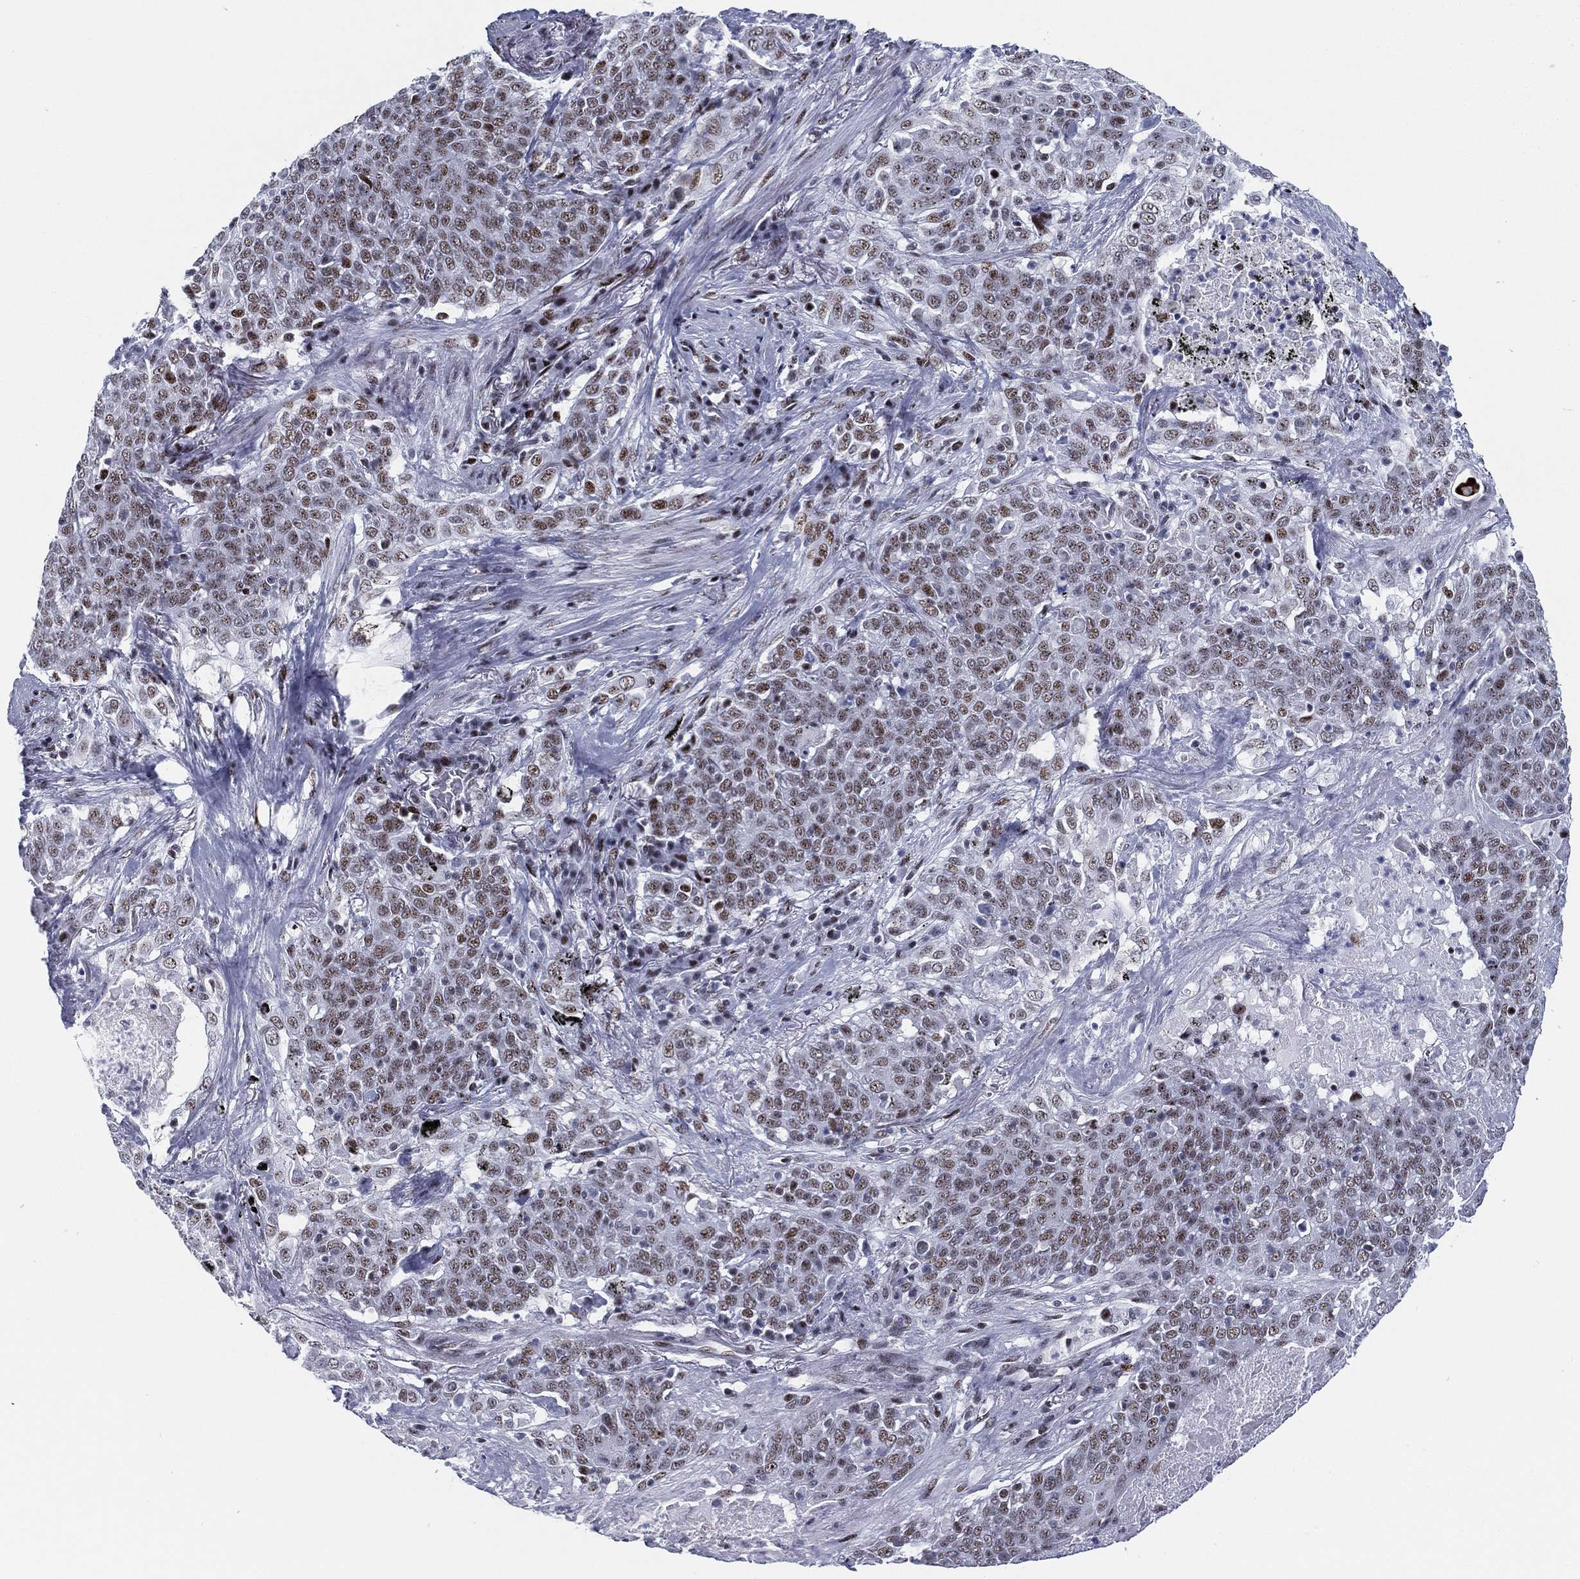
{"staining": {"intensity": "moderate", "quantity": "<25%", "location": "nuclear"}, "tissue": "lung cancer", "cell_type": "Tumor cells", "image_type": "cancer", "snomed": [{"axis": "morphology", "description": "Squamous cell carcinoma, NOS"}, {"axis": "topography", "description": "Lung"}], "caption": "The immunohistochemical stain highlights moderate nuclear staining in tumor cells of lung cancer (squamous cell carcinoma) tissue. The staining was performed using DAB (3,3'-diaminobenzidine) to visualize the protein expression in brown, while the nuclei were stained in blue with hematoxylin (Magnification: 20x).", "gene": "CYB561D2", "patient": {"sex": "male", "age": 82}}